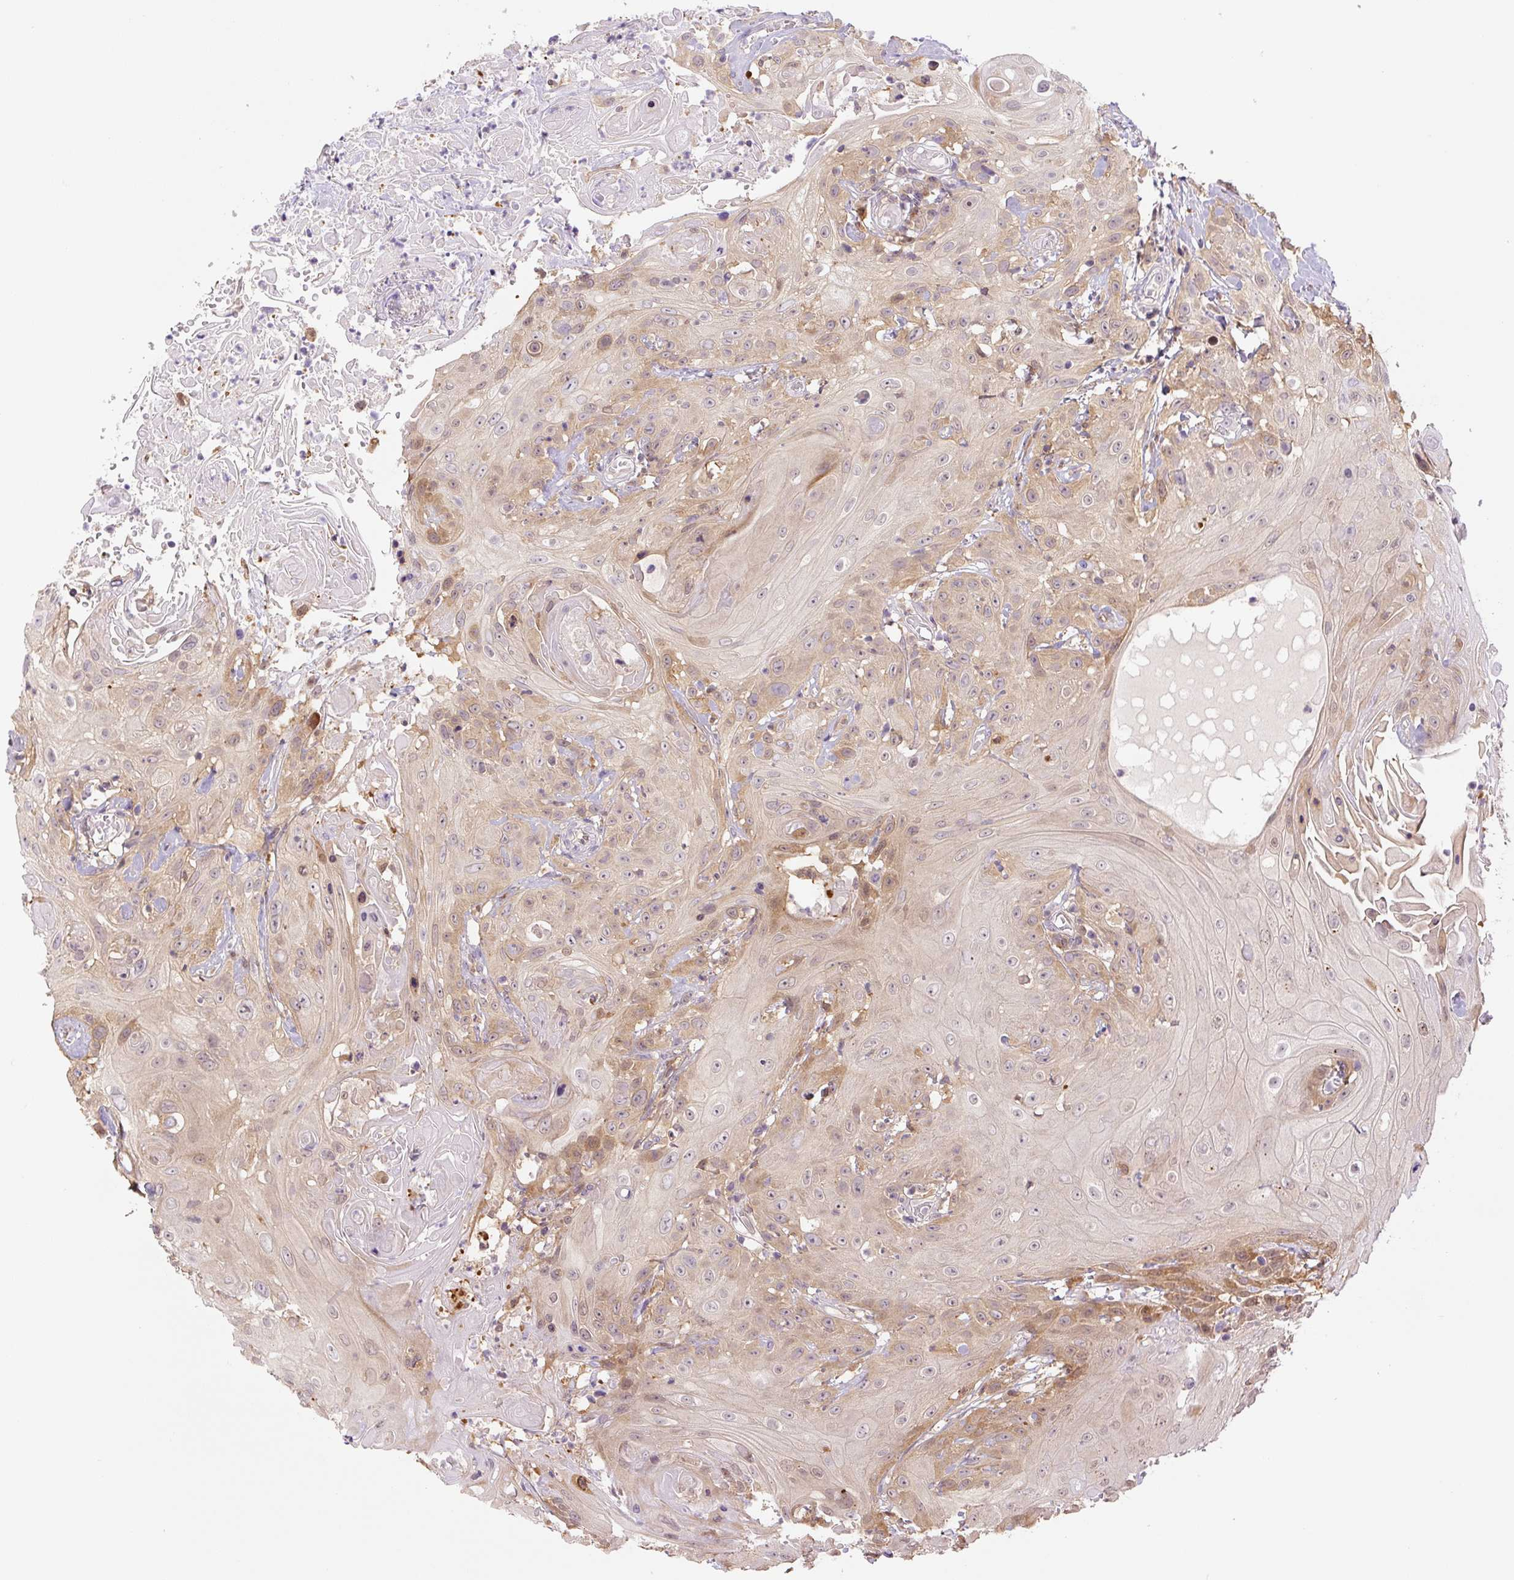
{"staining": {"intensity": "weak", "quantity": "25%-75%", "location": "cytoplasmic/membranous"}, "tissue": "head and neck cancer", "cell_type": "Tumor cells", "image_type": "cancer", "snomed": [{"axis": "morphology", "description": "Squamous cell carcinoma, NOS"}, {"axis": "topography", "description": "Skin"}, {"axis": "topography", "description": "Head-Neck"}], "caption": "A photomicrograph of squamous cell carcinoma (head and neck) stained for a protein shows weak cytoplasmic/membranous brown staining in tumor cells.", "gene": "SPSB2", "patient": {"sex": "male", "age": 80}}